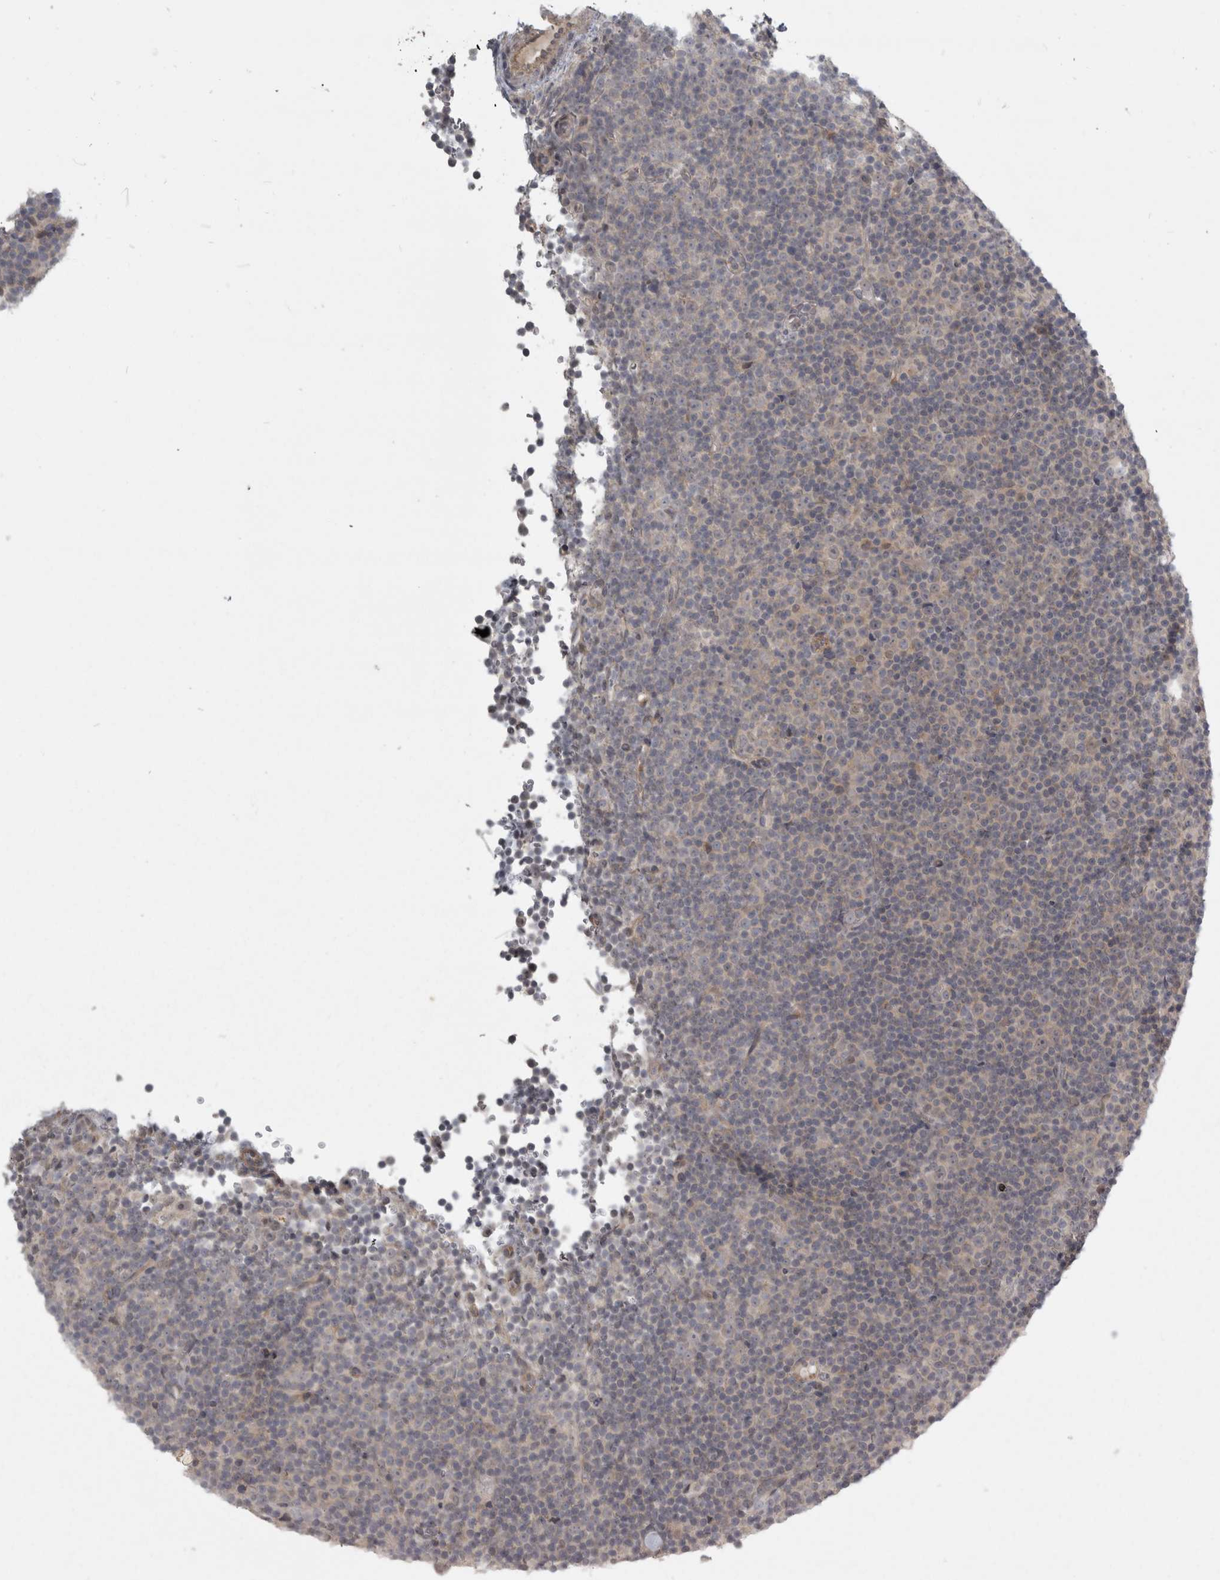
{"staining": {"intensity": "weak", "quantity": "<25%", "location": "cytoplasmic/membranous"}, "tissue": "lymphoma", "cell_type": "Tumor cells", "image_type": "cancer", "snomed": [{"axis": "morphology", "description": "Malignant lymphoma, non-Hodgkin's type, Low grade"}, {"axis": "topography", "description": "Lymph node"}], "caption": "Tumor cells show no significant protein expression in lymphoma.", "gene": "SLCO5A1", "patient": {"sex": "female", "age": 67}}